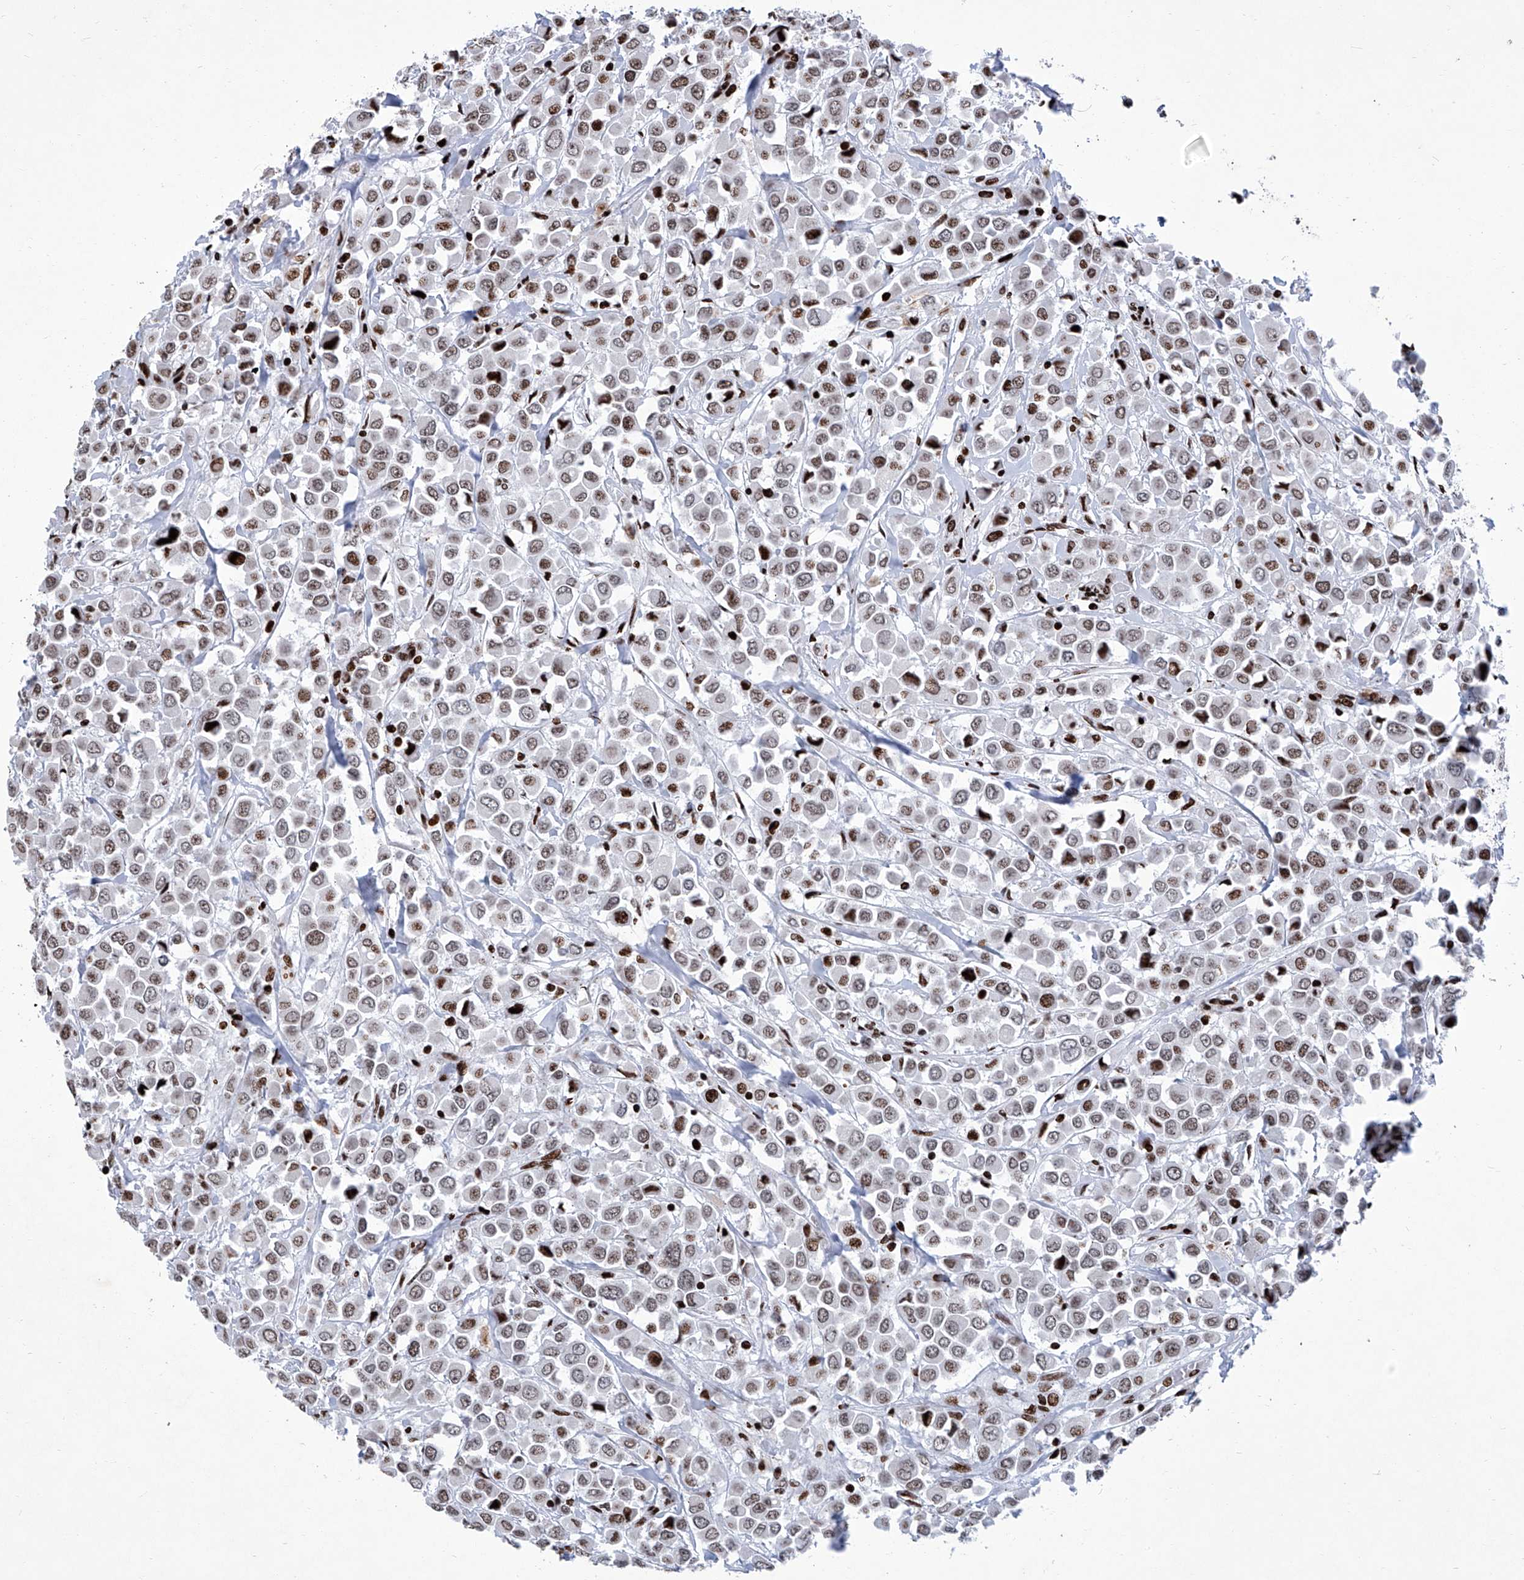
{"staining": {"intensity": "moderate", "quantity": ">75%", "location": "nuclear"}, "tissue": "breast cancer", "cell_type": "Tumor cells", "image_type": "cancer", "snomed": [{"axis": "morphology", "description": "Duct carcinoma"}, {"axis": "topography", "description": "Breast"}], "caption": "This histopathology image shows breast infiltrating ductal carcinoma stained with immunohistochemistry (IHC) to label a protein in brown. The nuclear of tumor cells show moderate positivity for the protein. Nuclei are counter-stained blue.", "gene": "HEY2", "patient": {"sex": "female", "age": 61}}